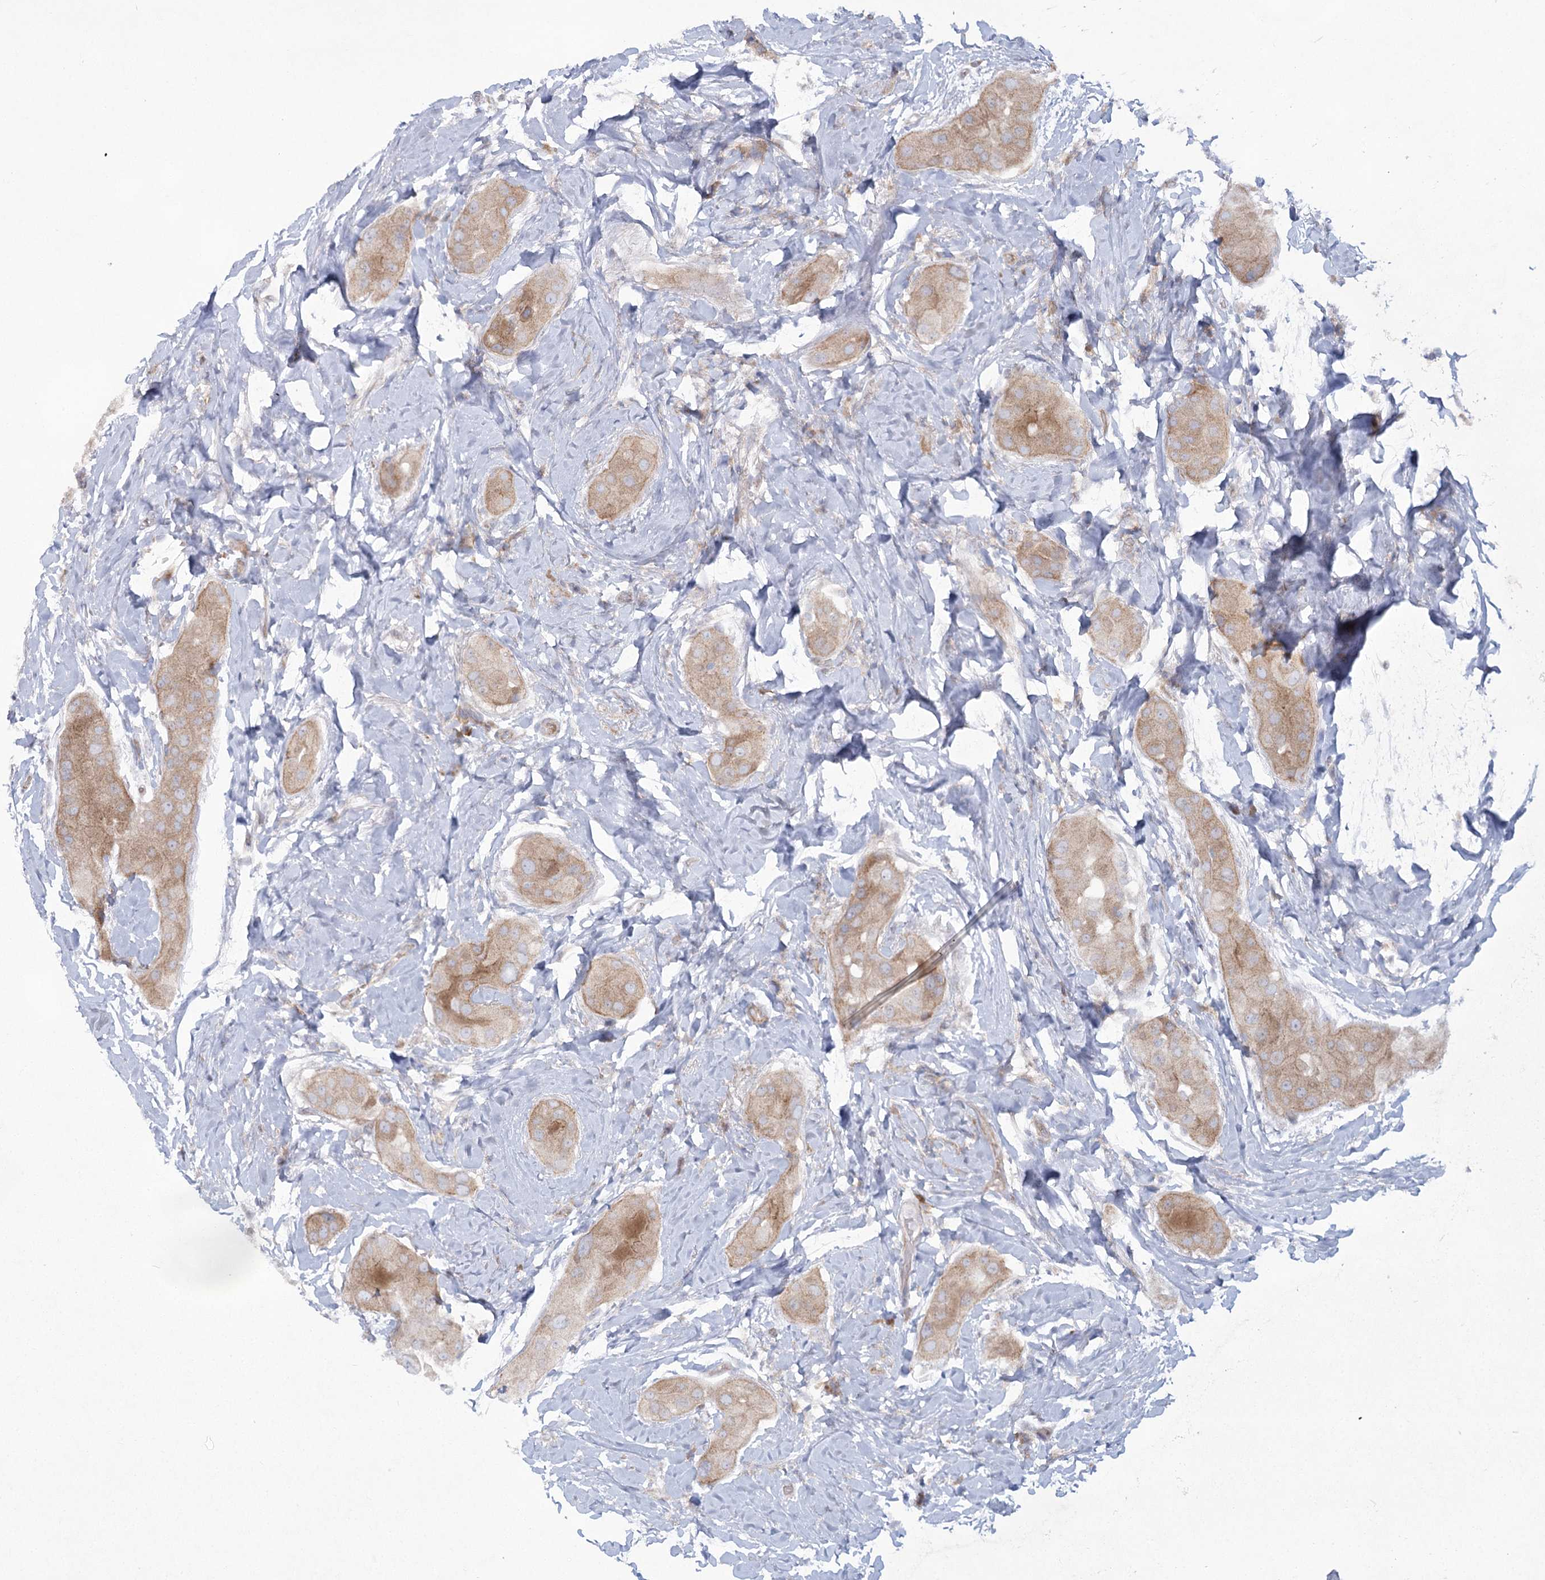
{"staining": {"intensity": "moderate", "quantity": ">75%", "location": "cytoplasmic/membranous"}, "tissue": "thyroid cancer", "cell_type": "Tumor cells", "image_type": "cancer", "snomed": [{"axis": "morphology", "description": "Papillary adenocarcinoma, NOS"}, {"axis": "topography", "description": "Thyroid gland"}], "caption": "Moderate cytoplasmic/membranous expression for a protein is appreciated in approximately >75% of tumor cells of thyroid papillary adenocarcinoma using immunohistochemistry.", "gene": "CAMTA1", "patient": {"sex": "male", "age": 33}}